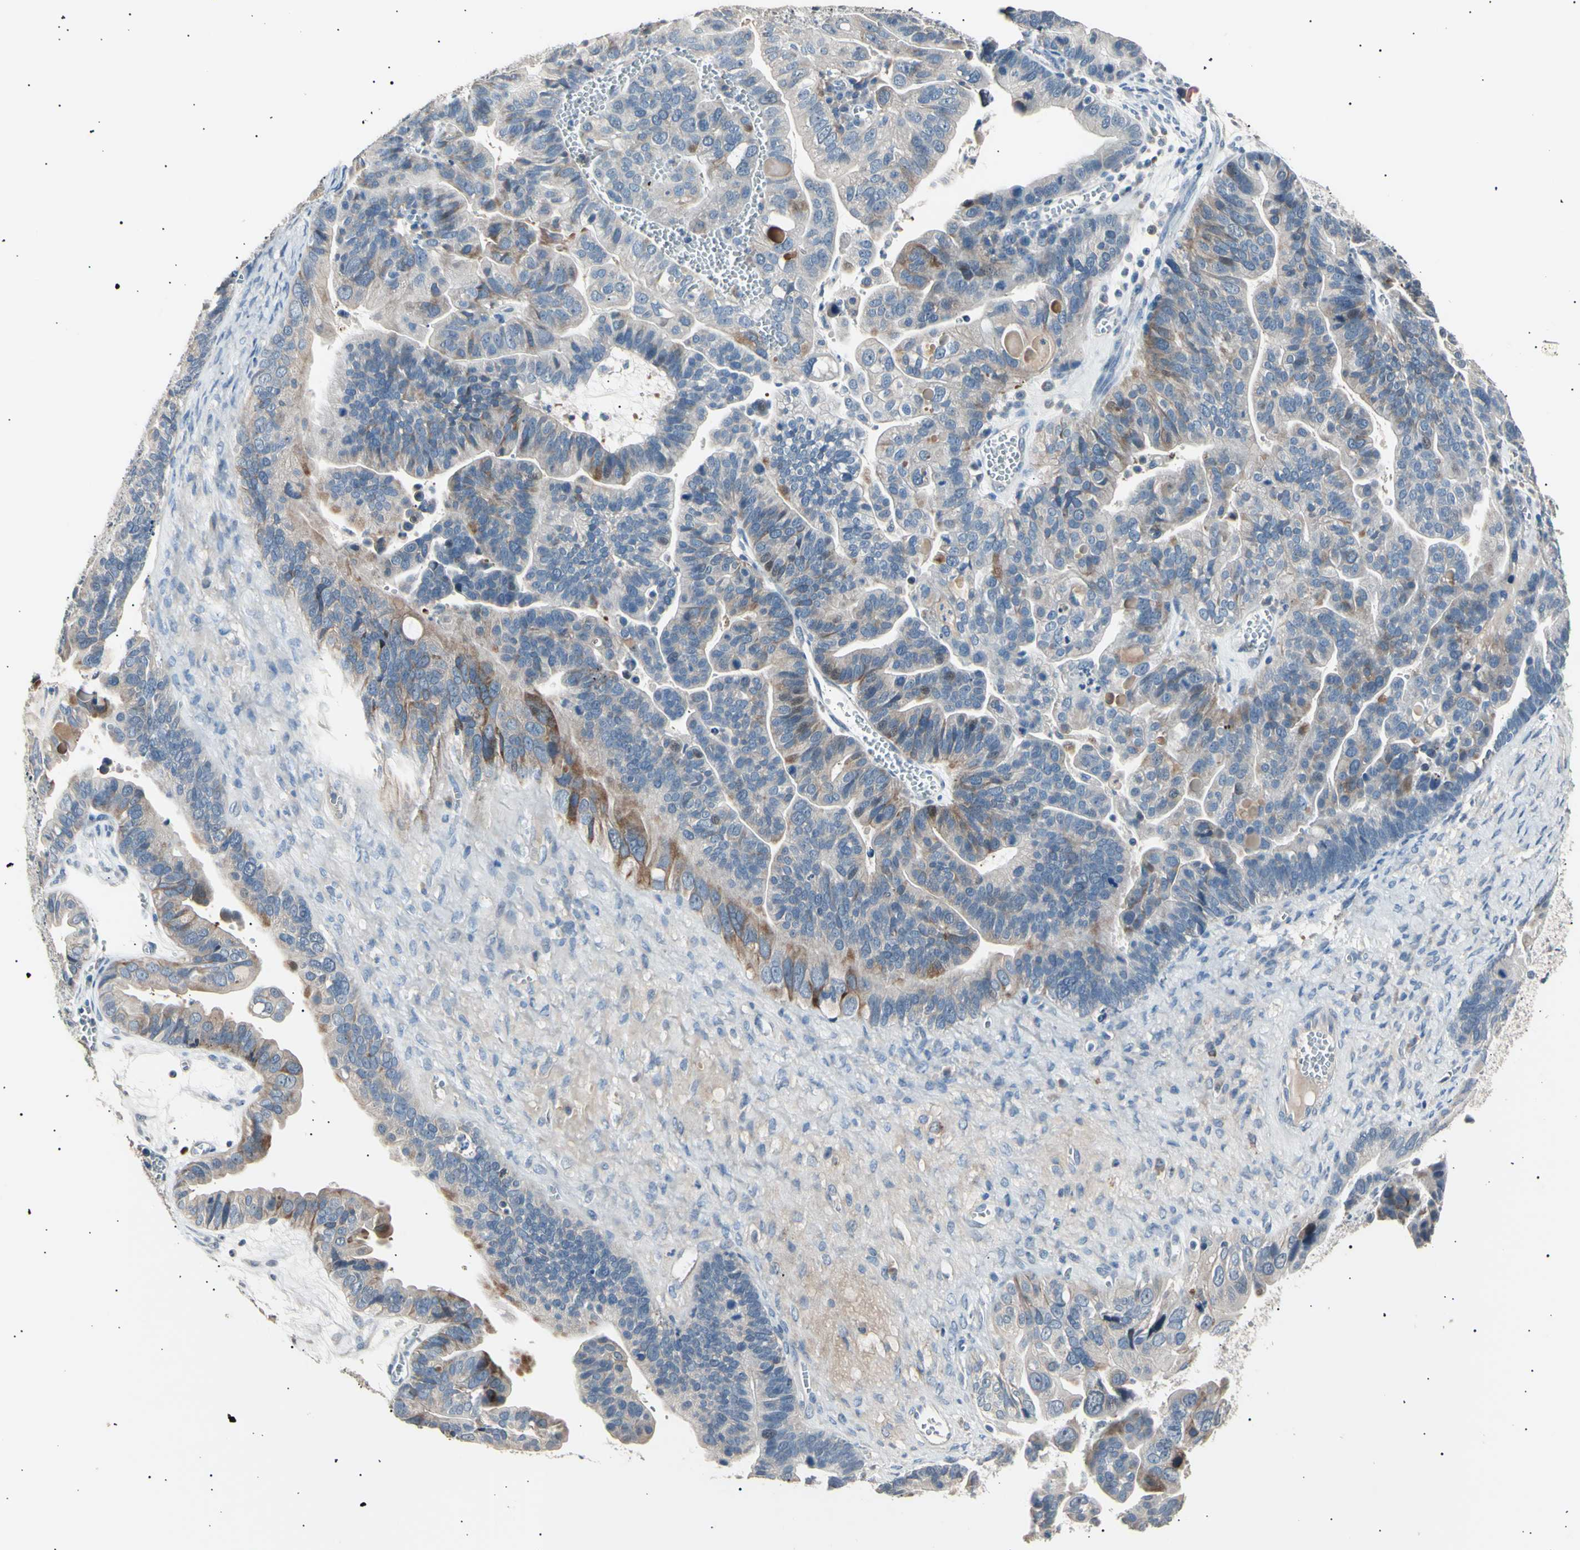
{"staining": {"intensity": "moderate", "quantity": "<25%", "location": "cytoplasmic/membranous"}, "tissue": "ovarian cancer", "cell_type": "Tumor cells", "image_type": "cancer", "snomed": [{"axis": "morphology", "description": "Cystadenocarcinoma, serous, NOS"}, {"axis": "topography", "description": "Ovary"}], "caption": "Tumor cells display moderate cytoplasmic/membranous positivity in approximately <25% of cells in serous cystadenocarcinoma (ovarian).", "gene": "LDLR", "patient": {"sex": "female", "age": 56}}